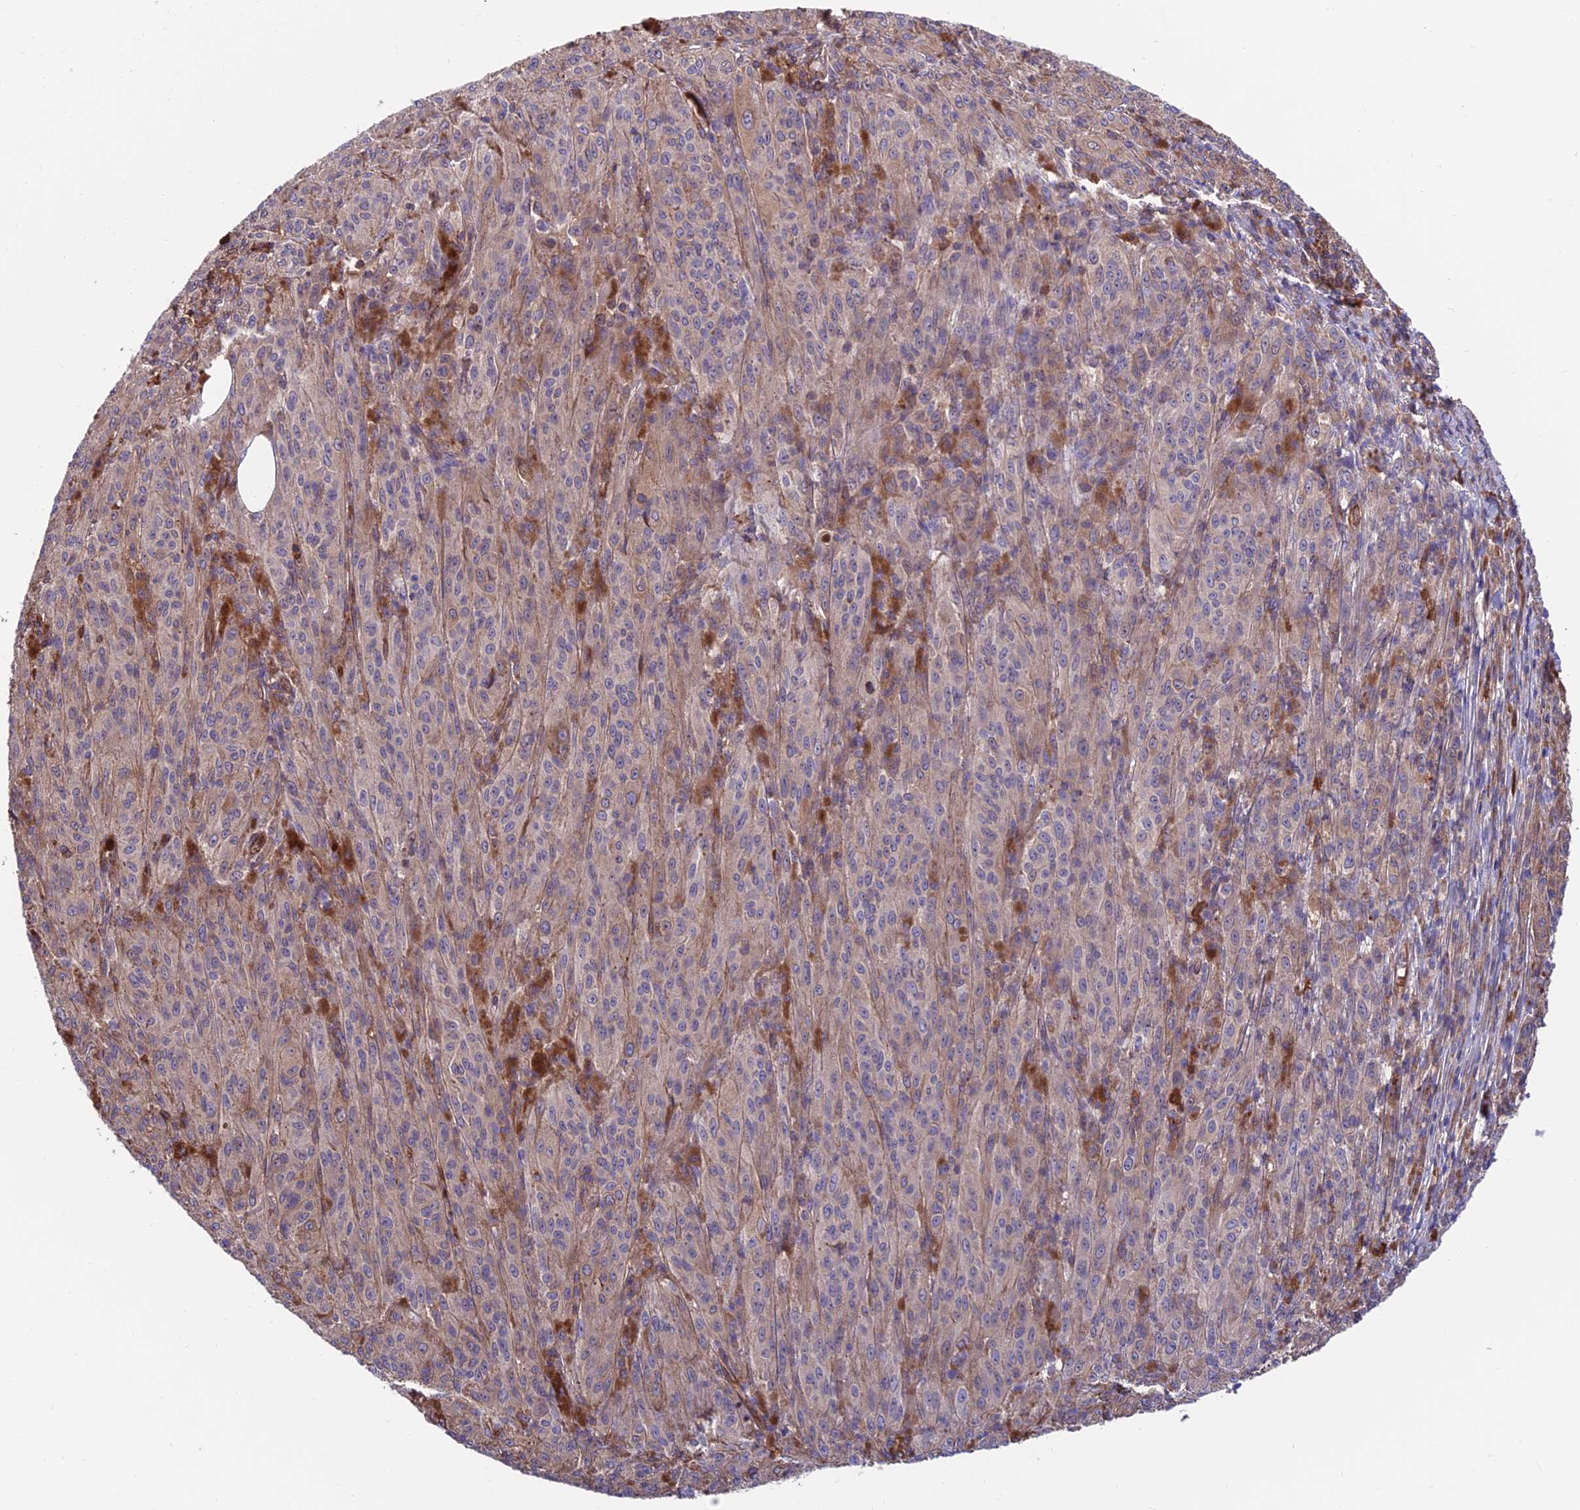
{"staining": {"intensity": "weak", "quantity": "<25%", "location": "cytoplasmic/membranous"}, "tissue": "melanoma", "cell_type": "Tumor cells", "image_type": "cancer", "snomed": [{"axis": "morphology", "description": "Malignant melanoma, NOS"}, {"axis": "topography", "description": "Skin"}], "caption": "Immunohistochemical staining of melanoma demonstrates no significant positivity in tumor cells.", "gene": "RTN4RL1", "patient": {"sex": "female", "age": 52}}